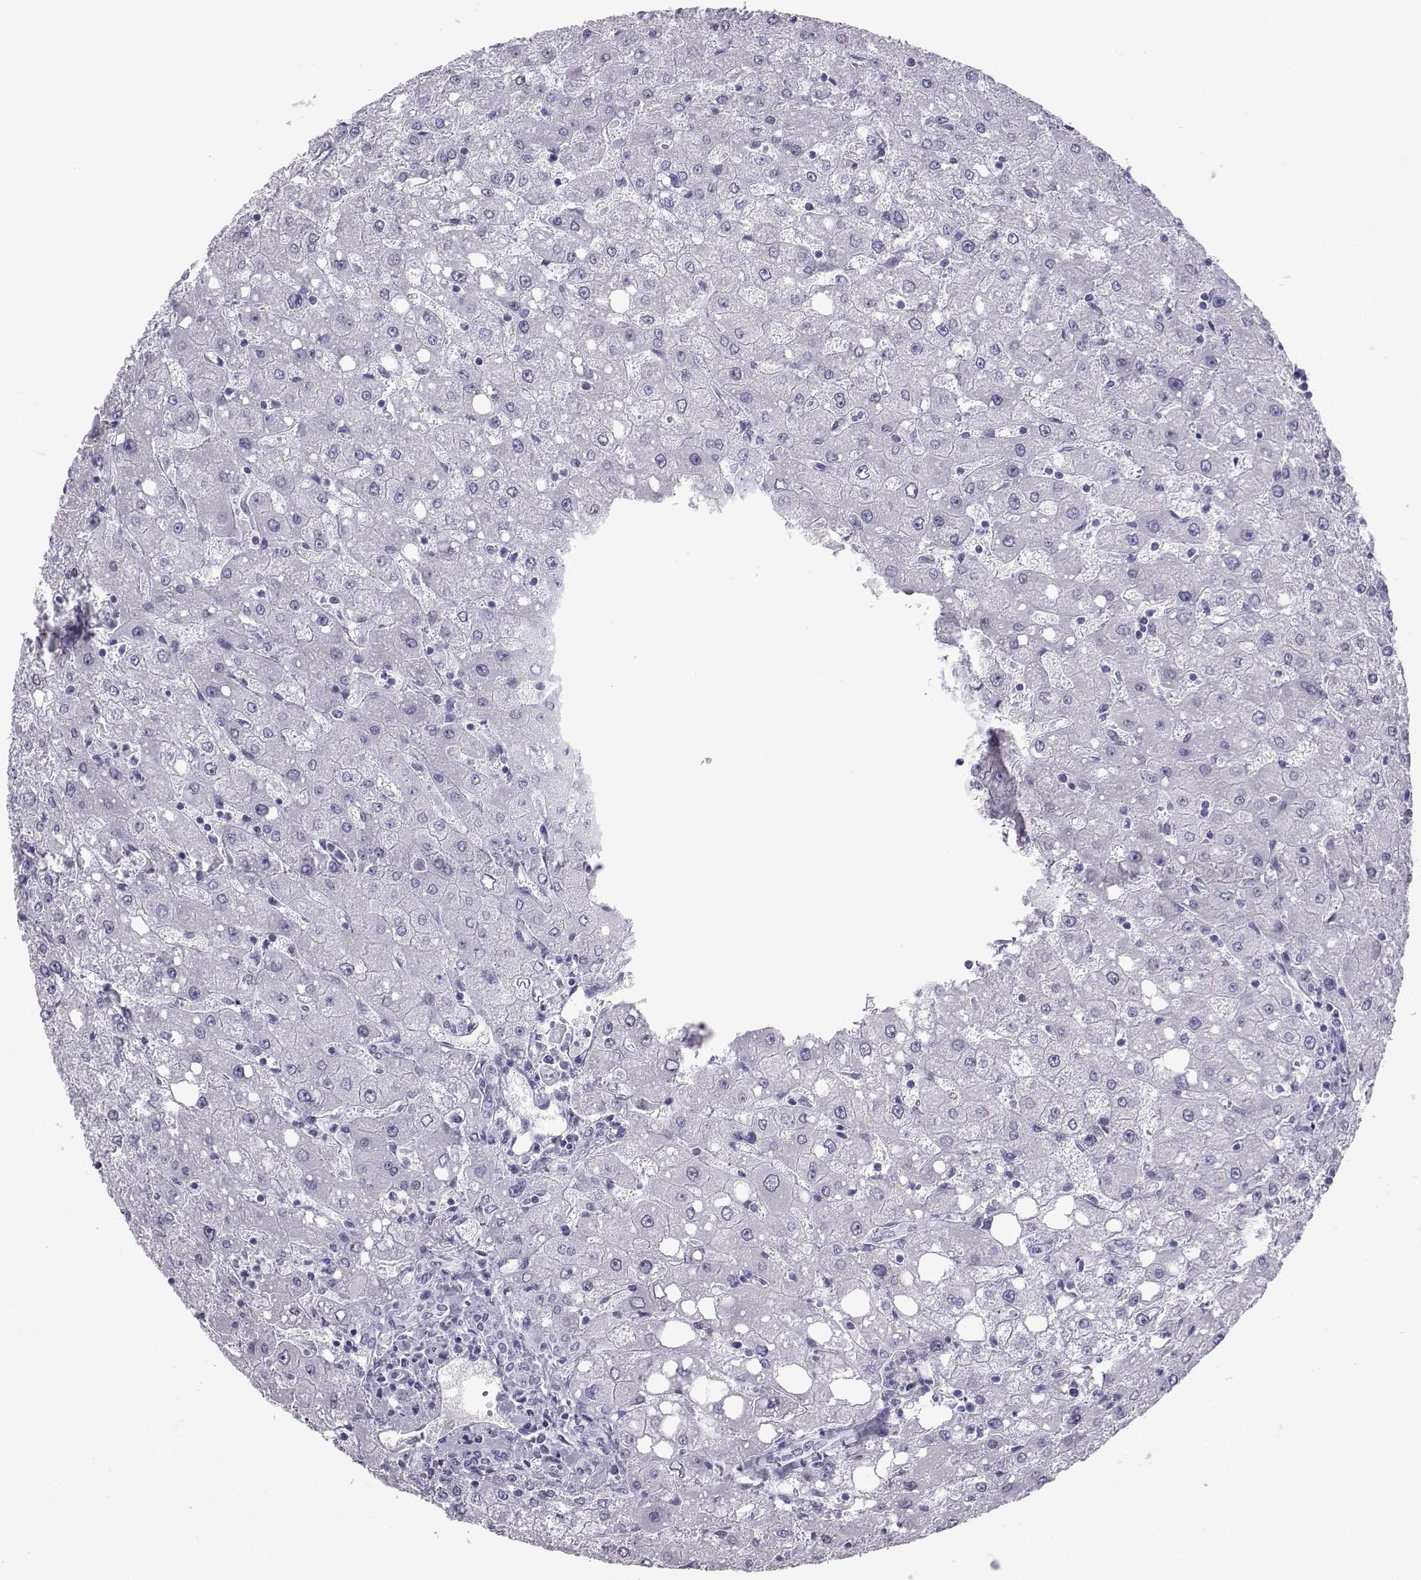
{"staining": {"intensity": "negative", "quantity": "none", "location": "none"}, "tissue": "liver", "cell_type": "Cholangiocytes", "image_type": "normal", "snomed": [{"axis": "morphology", "description": "Normal tissue, NOS"}, {"axis": "topography", "description": "Liver"}], "caption": "The immunohistochemistry image has no significant staining in cholangiocytes of liver. (Stains: DAB immunohistochemistry with hematoxylin counter stain, Microscopy: brightfield microscopy at high magnification).", "gene": "LORICRIN", "patient": {"sex": "female", "age": 53}}